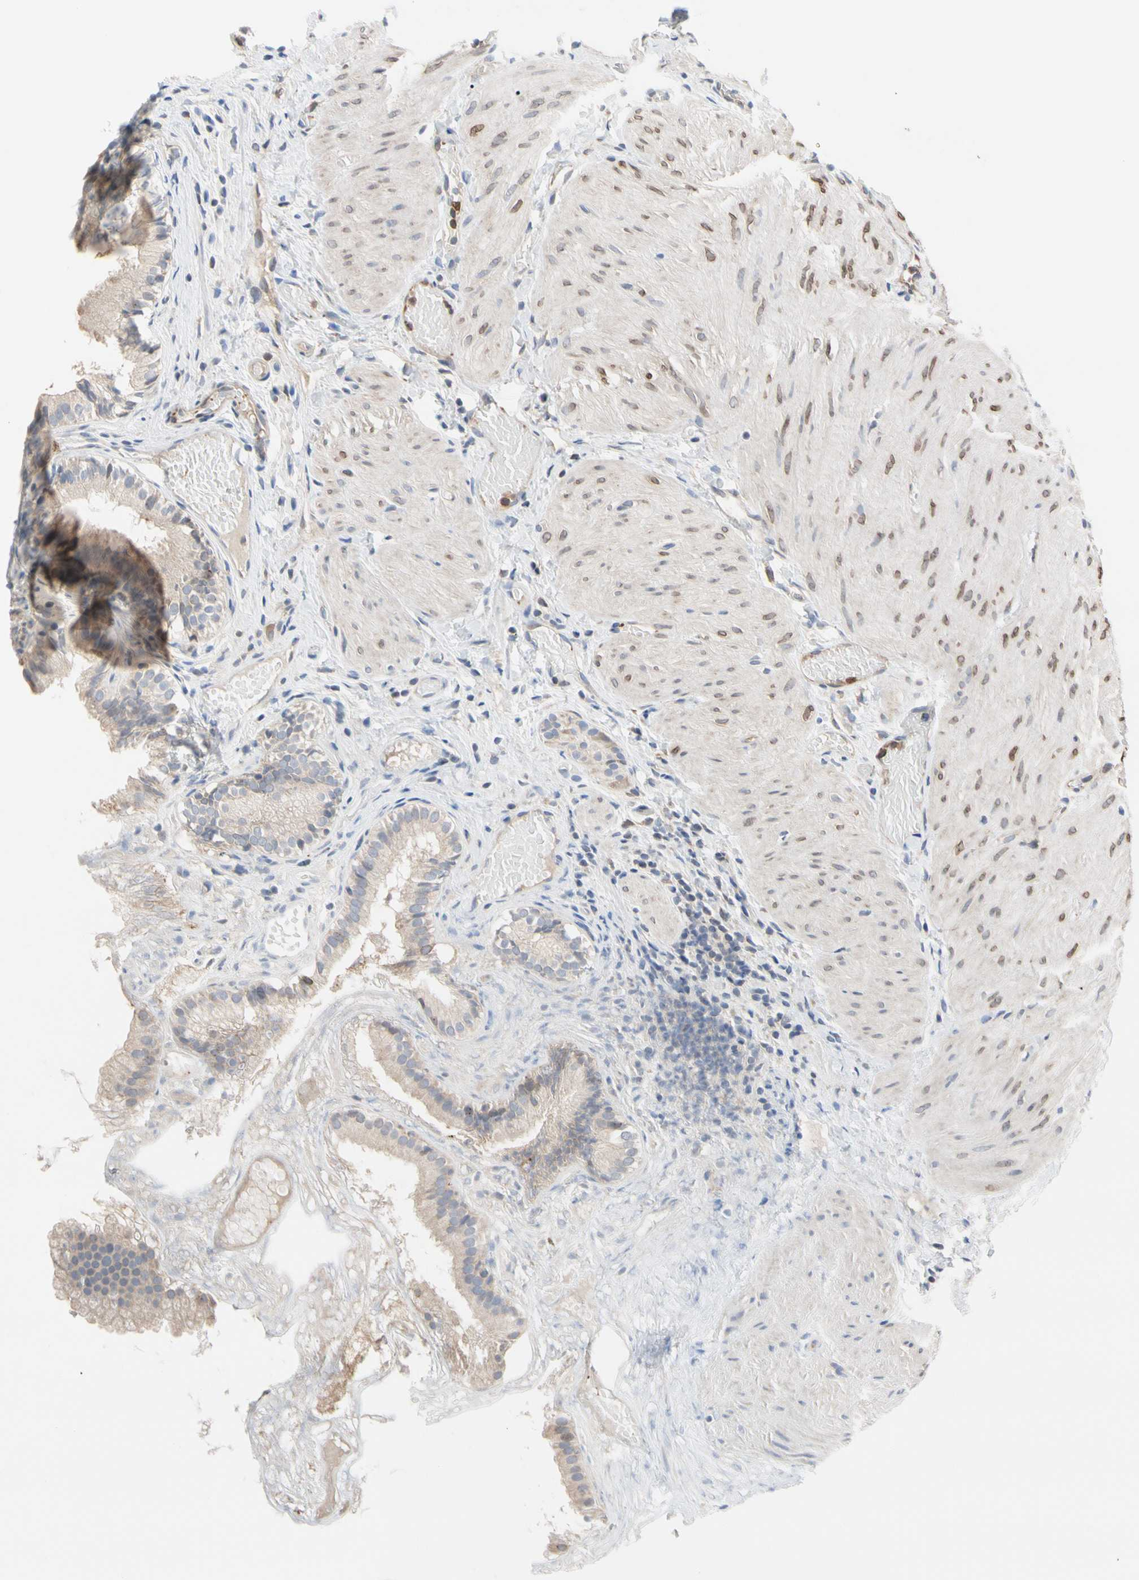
{"staining": {"intensity": "weak", "quantity": ">75%", "location": "cytoplasmic/membranous"}, "tissue": "gallbladder", "cell_type": "Glandular cells", "image_type": "normal", "snomed": [{"axis": "morphology", "description": "Normal tissue, NOS"}, {"axis": "topography", "description": "Gallbladder"}], "caption": "Unremarkable gallbladder reveals weak cytoplasmic/membranous positivity in approximately >75% of glandular cells.", "gene": "MCL1", "patient": {"sex": "female", "age": 26}}